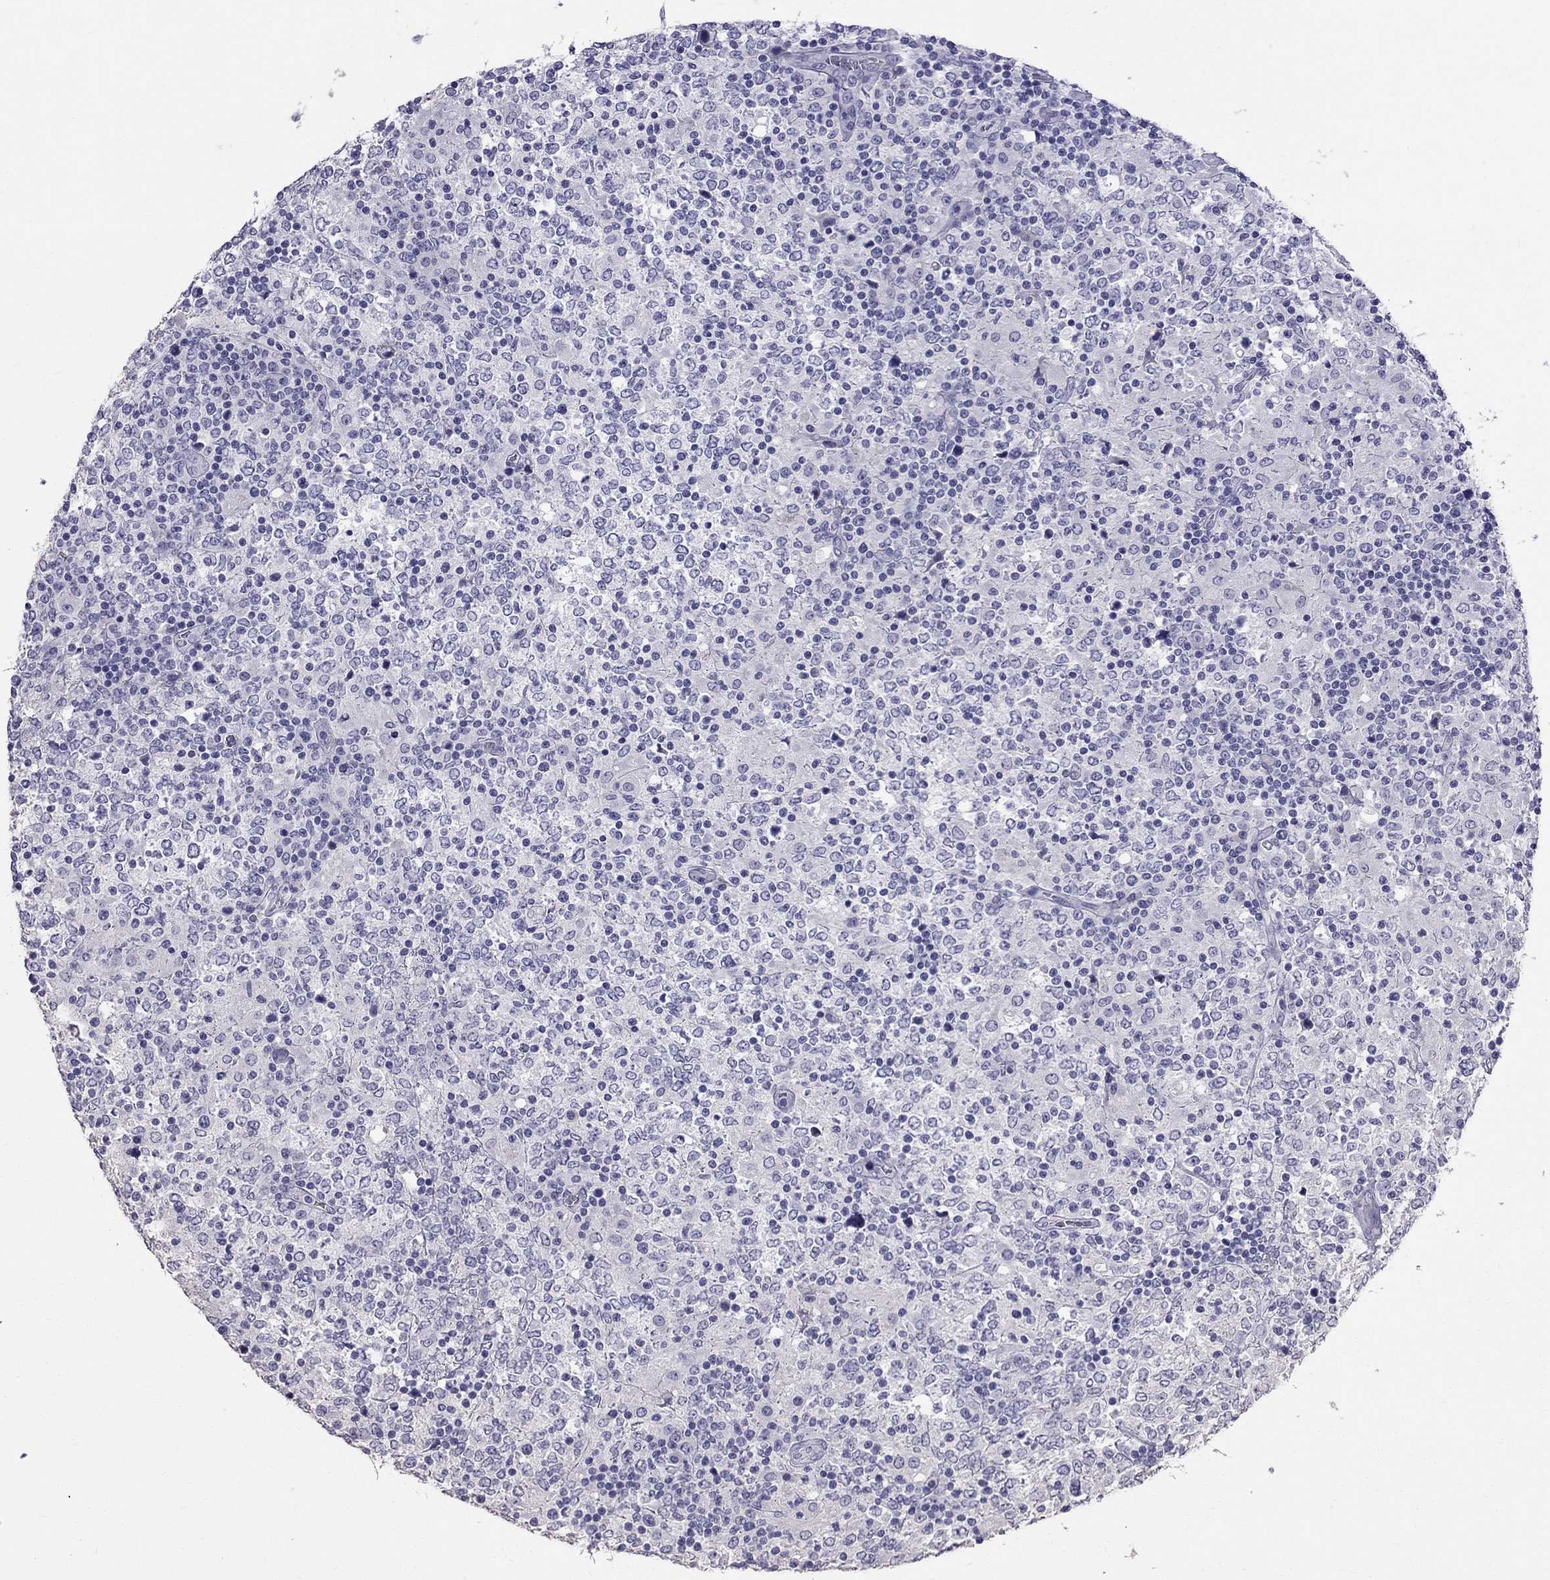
{"staining": {"intensity": "negative", "quantity": "none", "location": "none"}, "tissue": "lymphoma", "cell_type": "Tumor cells", "image_type": "cancer", "snomed": [{"axis": "morphology", "description": "Malignant lymphoma, non-Hodgkin's type, High grade"}, {"axis": "topography", "description": "Lymph node"}], "caption": "High power microscopy photomicrograph of an immunohistochemistry image of lymphoma, revealing no significant positivity in tumor cells.", "gene": "CFAP91", "patient": {"sex": "female", "age": 84}}